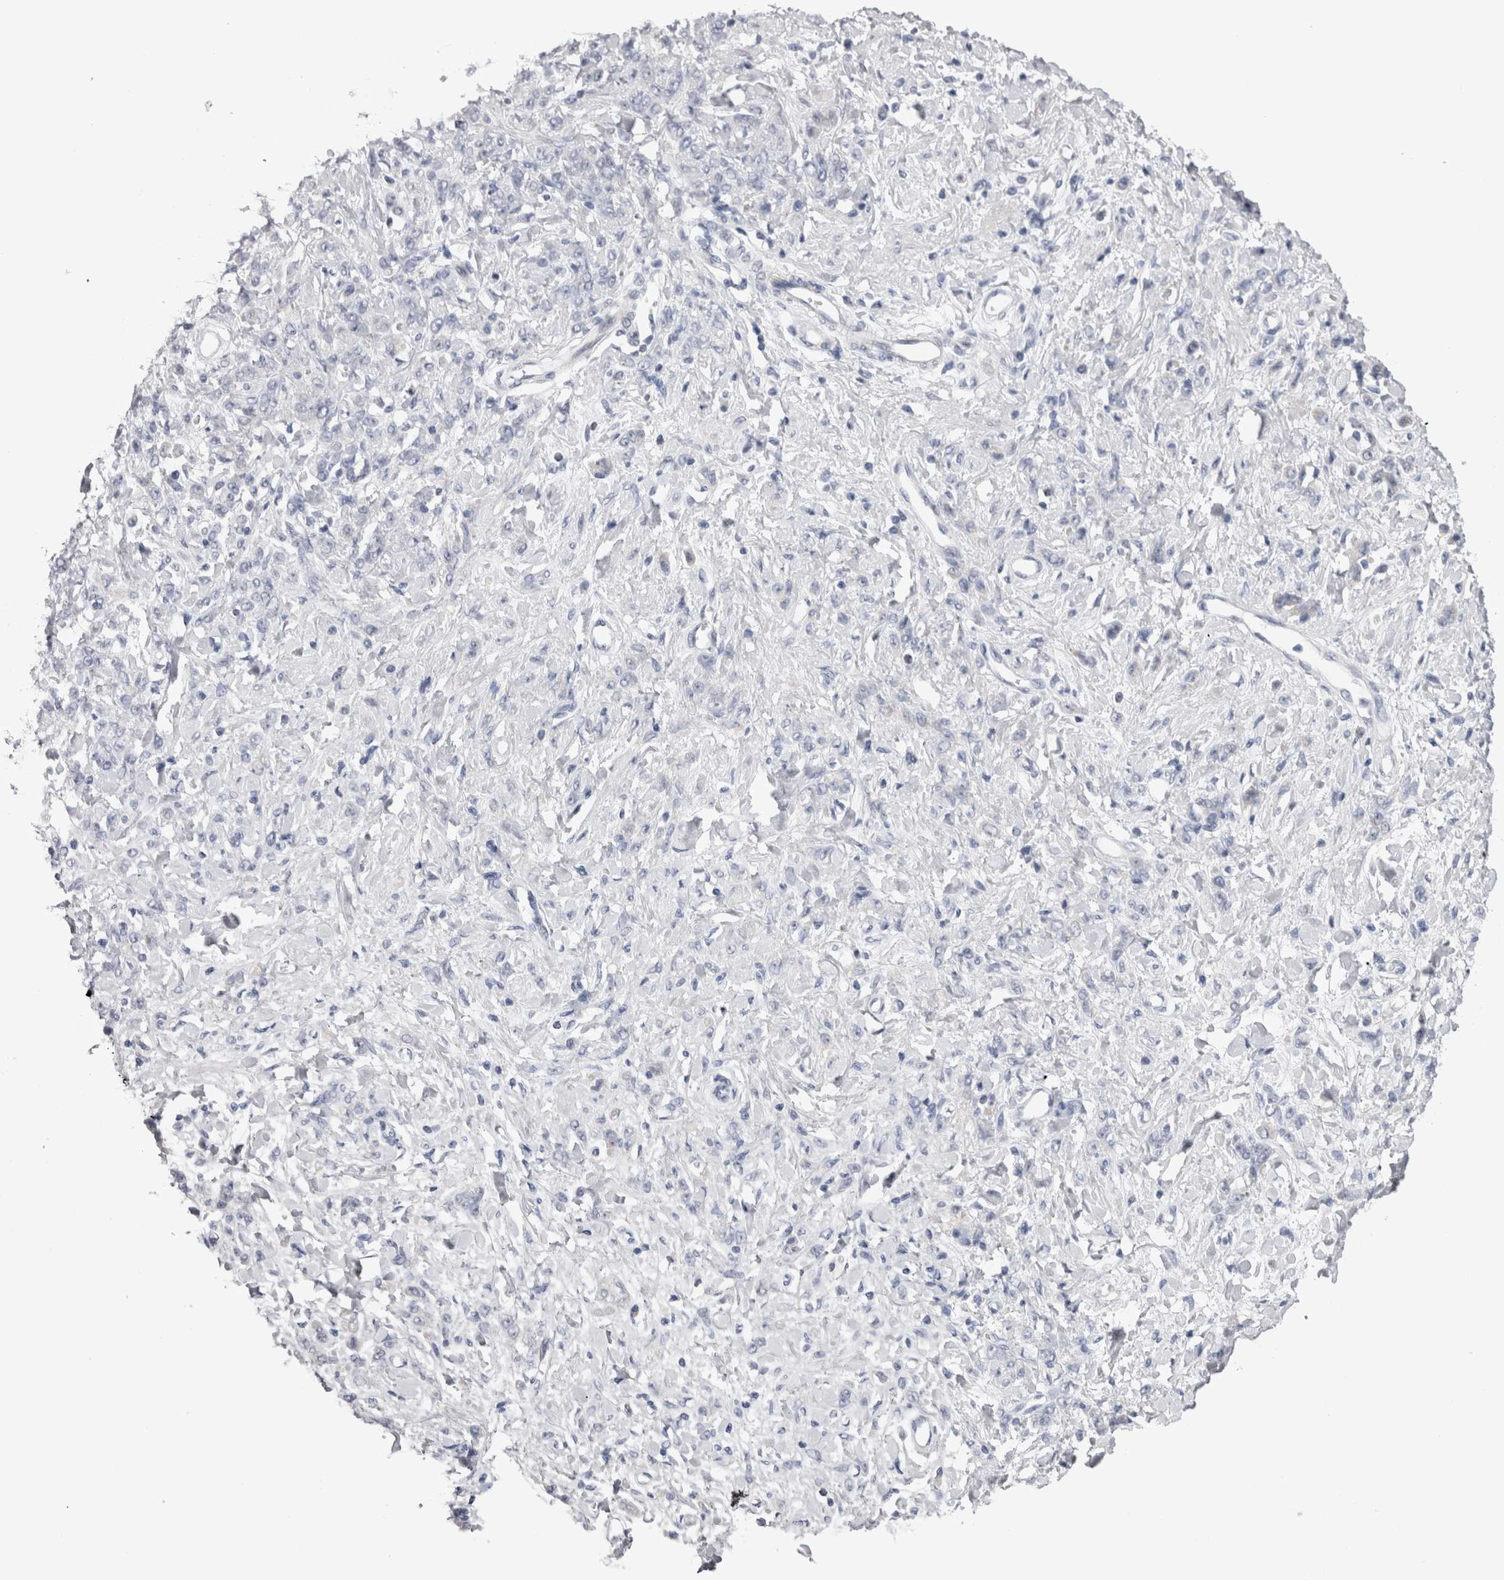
{"staining": {"intensity": "negative", "quantity": "none", "location": "none"}, "tissue": "stomach cancer", "cell_type": "Tumor cells", "image_type": "cancer", "snomed": [{"axis": "morphology", "description": "Normal tissue, NOS"}, {"axis": "morphology", "description": "Adenocarcinoma, NOS"}, {"axis": "topography", "description": "Stomach"}], "caption": "Immunohistochemical staining of stomach cancer shows no significant staining in tumor cells. (DAB (3,3'-diaminobenzidine) IHC with hematoxylin counter stain).", "gene": "PWP2", "patient": {"sex": "male", "age": 82}}